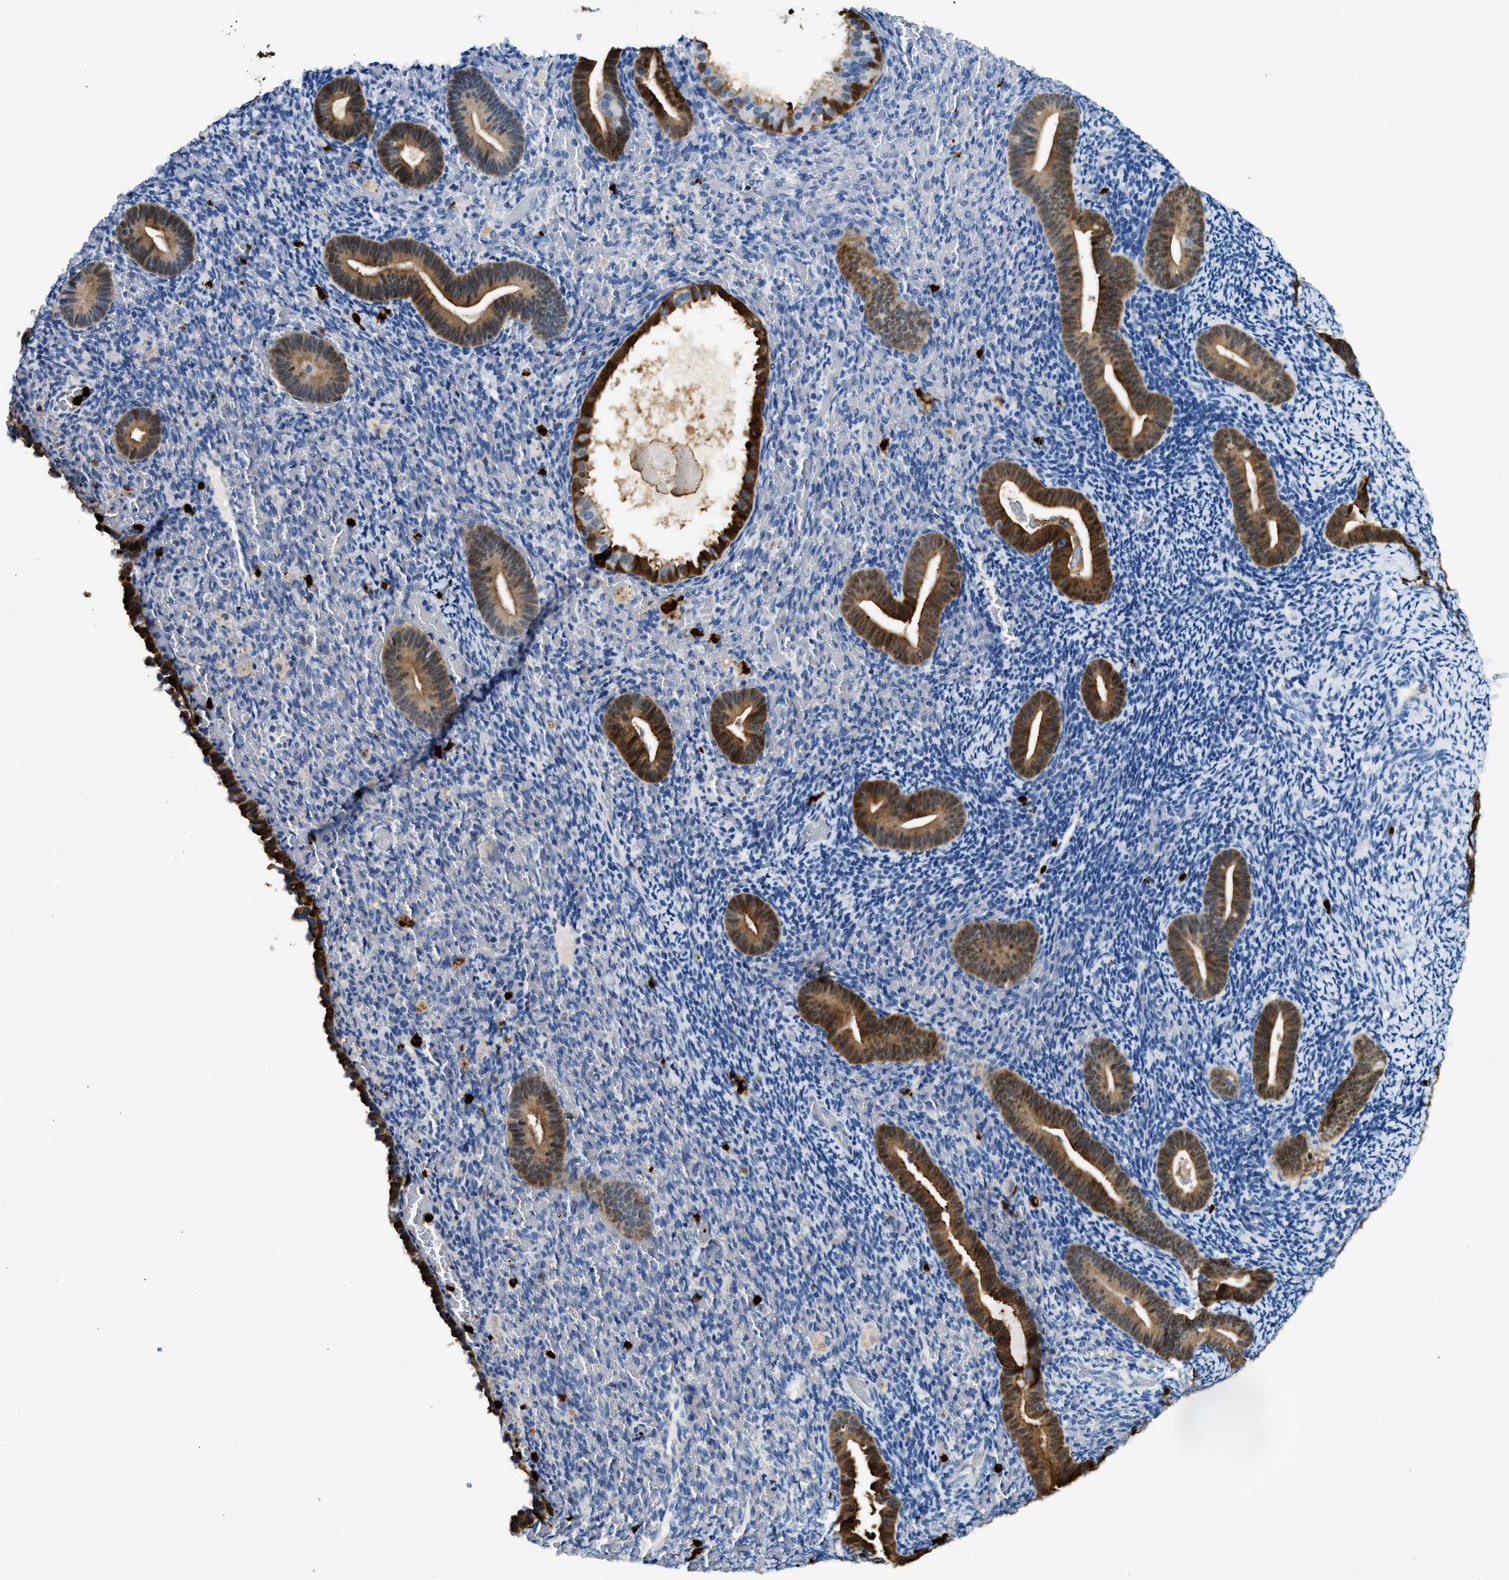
{"staining": {"intensity": "negative", "quantity": "none", "location": "none"}, "tissue": "endometrium", "cell_type": "Cells in endometrial stroma", "image_type": "normal", "snomed": [{"axis": "morphology", "description": "Normal tissue, NOS"}, {"axis": "topography", "description": "Endometrium"}], "caption": "There is no significant expression in cells in endometrial stroma of endometrium. (IHC, brightfield microscopy, high magnification).", "gene": "ANXA3", "patient": {"sex": "female", "age": 51}}